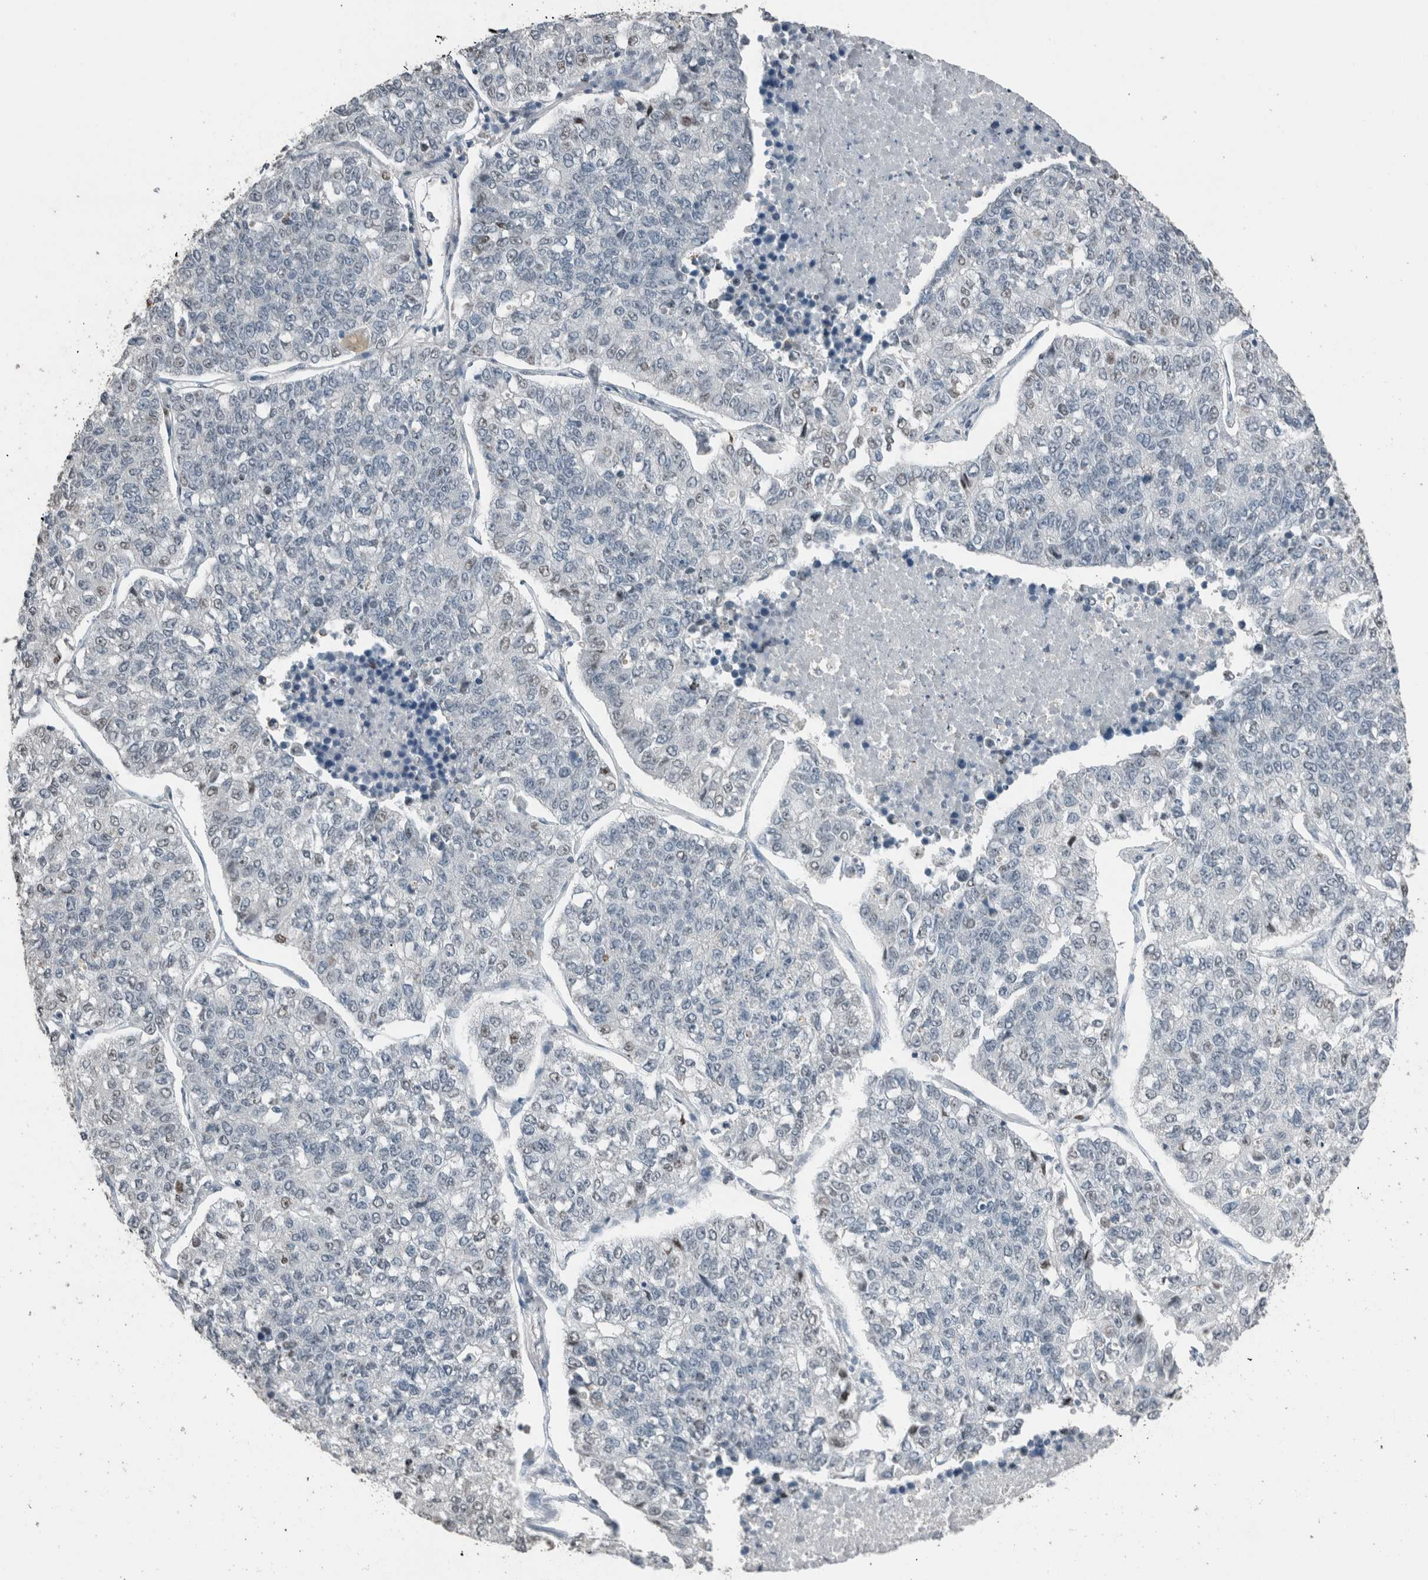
{"staining": {"intensity": "negative", "quantity": "none", "location": "none"}, "tissue": "lung cancer", "cell_type": "Tumor cells", "image_type": "cancer", "snomed": [{"axis": "morphology", "description": "Adenocarcinoma, NOS"}, {"axis": "topography", "description": "Lung"}], "caption": "An IHC histopathology image of adenocarcinoma (lung) is shown. There is no staining in tumor cells of adenocarcinoma (lung). (IHC, brightfield microscopy, high magnification).", "gene": "ACVR2B", "patient": {"sex": "male", "age": 49}}